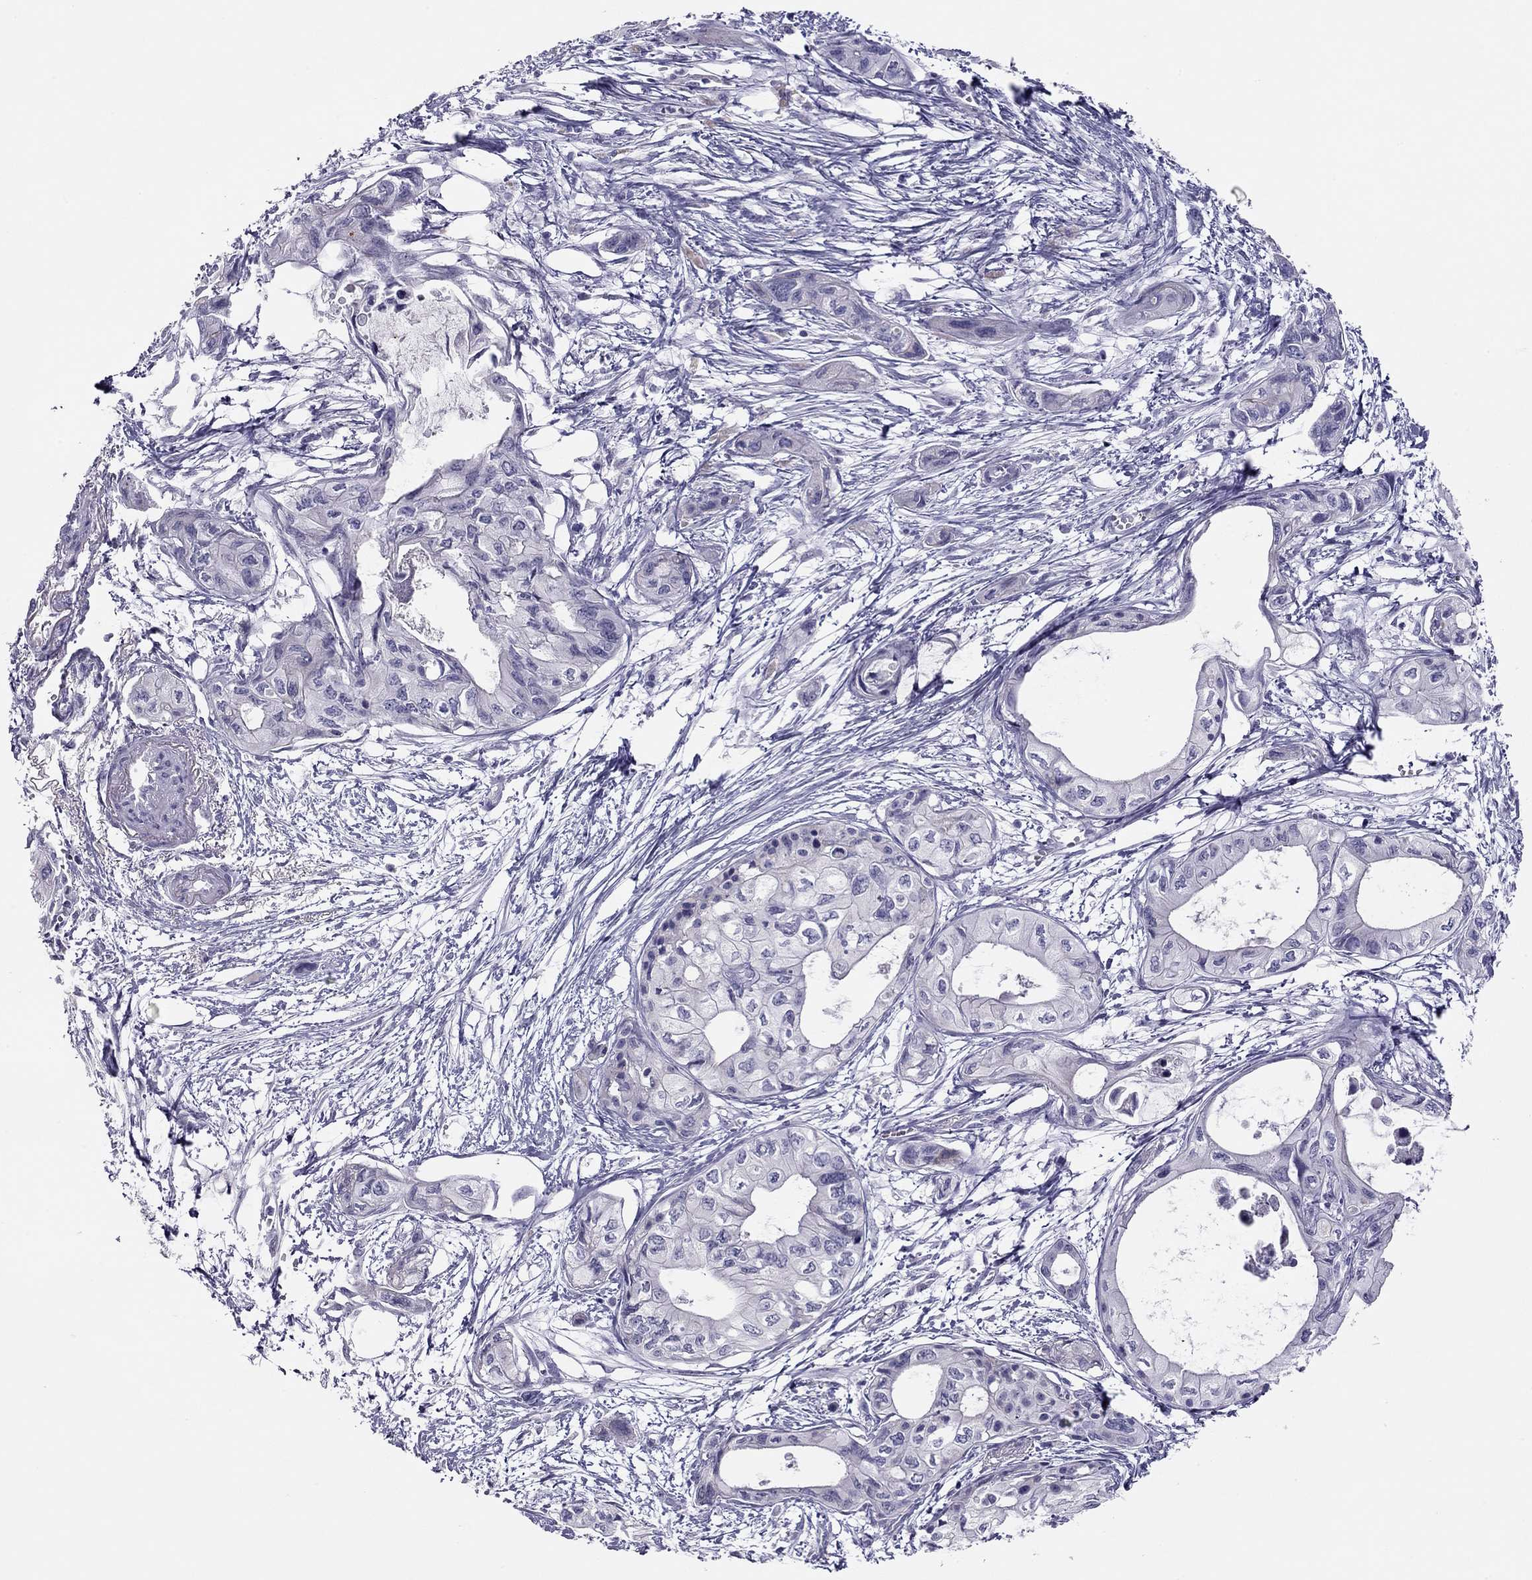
{"staining": {"intensity": "negative", "quantity": "none", "location": "none"}, "tissue": "pancreatic cancer", "cell_type": "Tumor cells", "image_type": "cancer", "snomed": [{"axis": "morphology", "description": "Adenocarcinoma, NOS"}, {"axis": "topography", "description": "Pancreas"}], "caption": "An IHC photomicrograph of pancreatic adenocarcinoma is shown. There is no staining in tumor cells of pancreatic adenocarcinoma. The staining is performed using DAB (3,3'-diaminobenzidine) brown chromogen with nuclei counter-stained in using hematoxylin.", "gene": "KCNV2", "patient": {"sex": "female", "age": 76}}